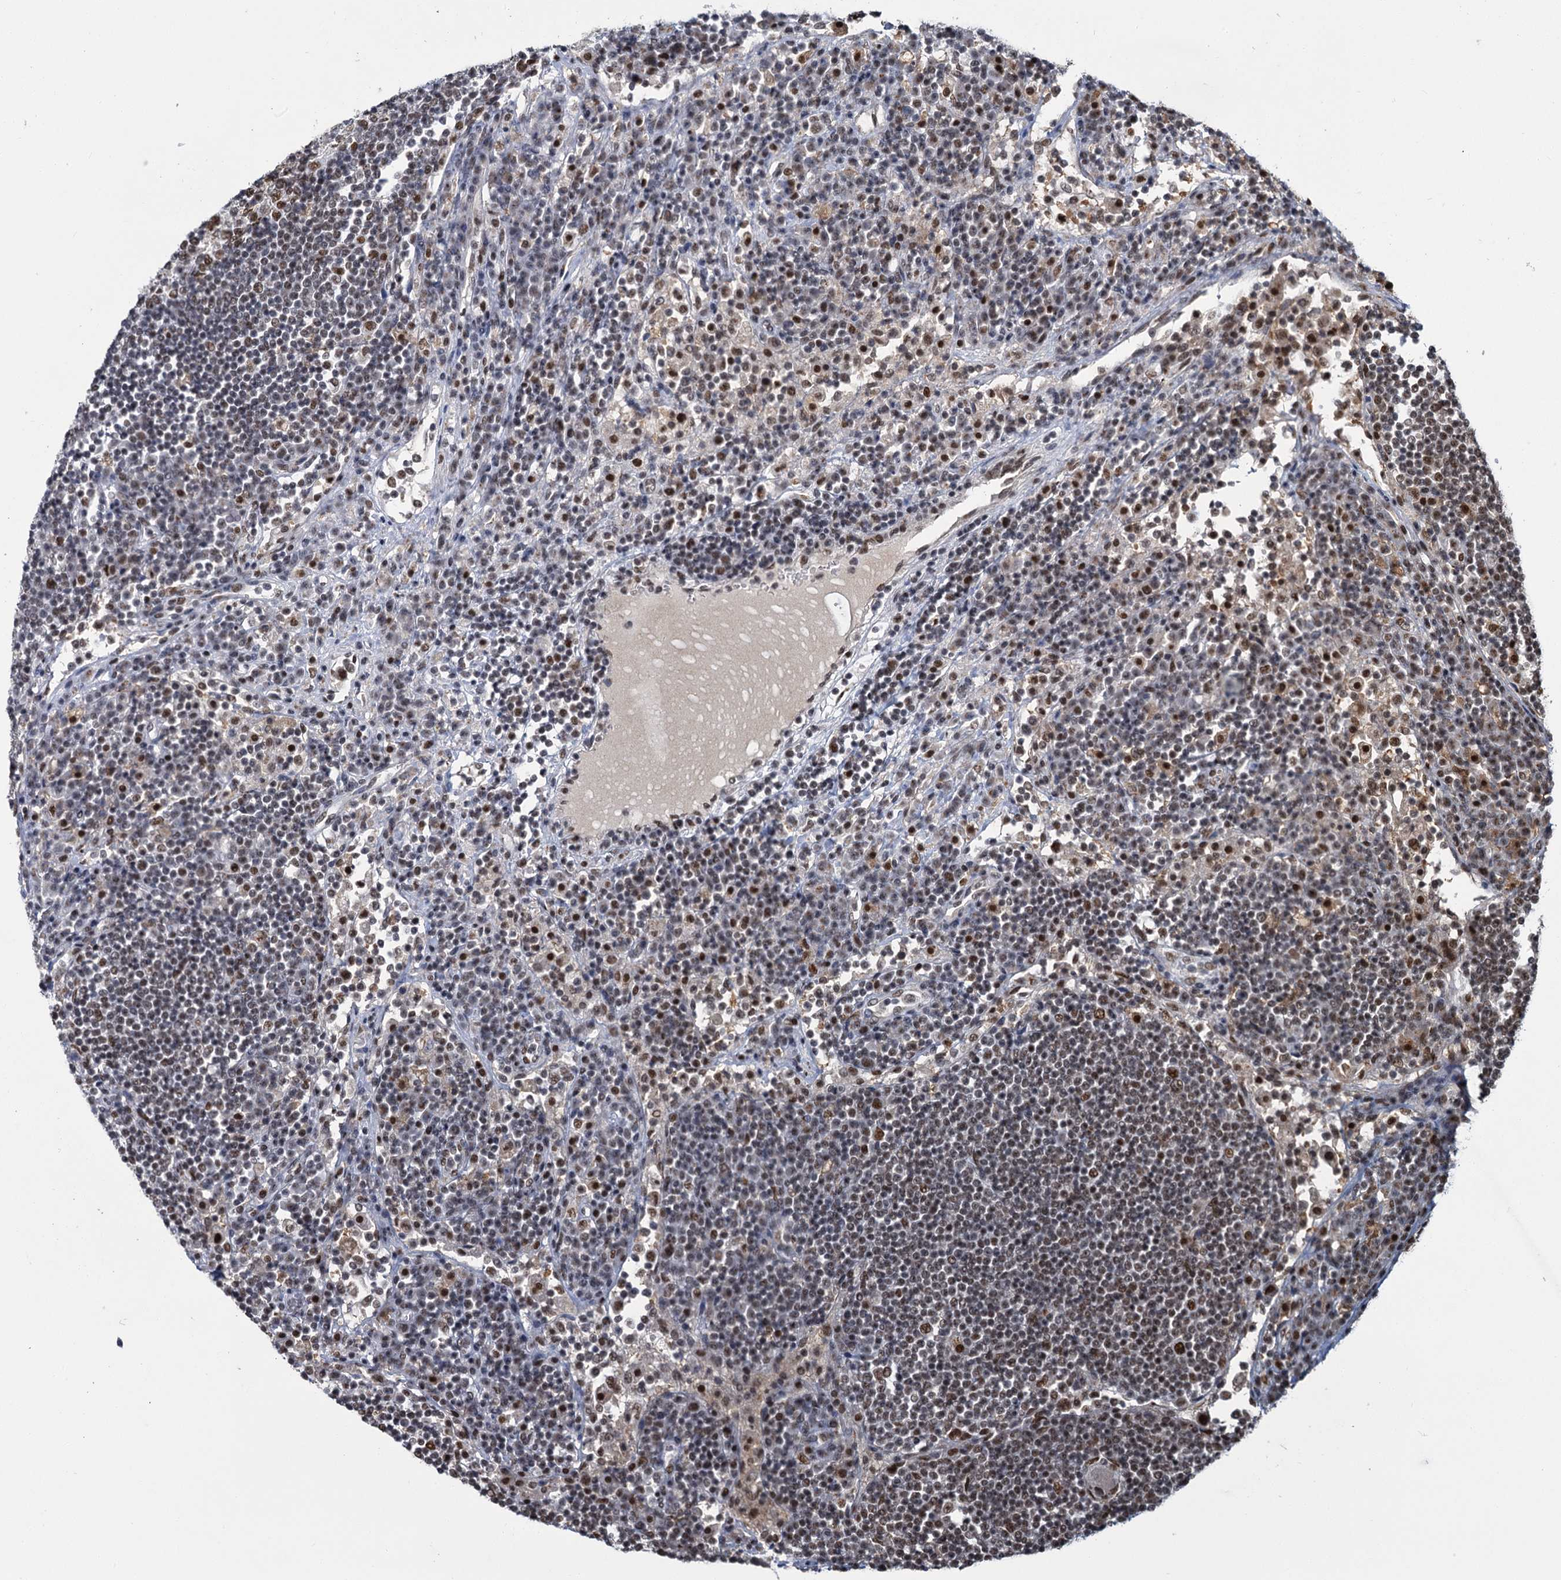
{"staining": {"intensity": "moderate", "quantity": "25%-75%", "location": "nuclear"}, "tissue": "lymph node", "cell_type": "Germinal center cells", "image_type": "normal", "snomed": [{"axis": "morphology", "description": "Normal tissue, NOS"}, {"axis": "topography", "description": "Lymph node"}], "caption": "Human lymph node stained with a brown dye exhibits moderate nuclear positive expression in about 25%-75% of germinal center cells.", "gene": "PPHLN1", "patient": {"sex": "female", "age": 53}}